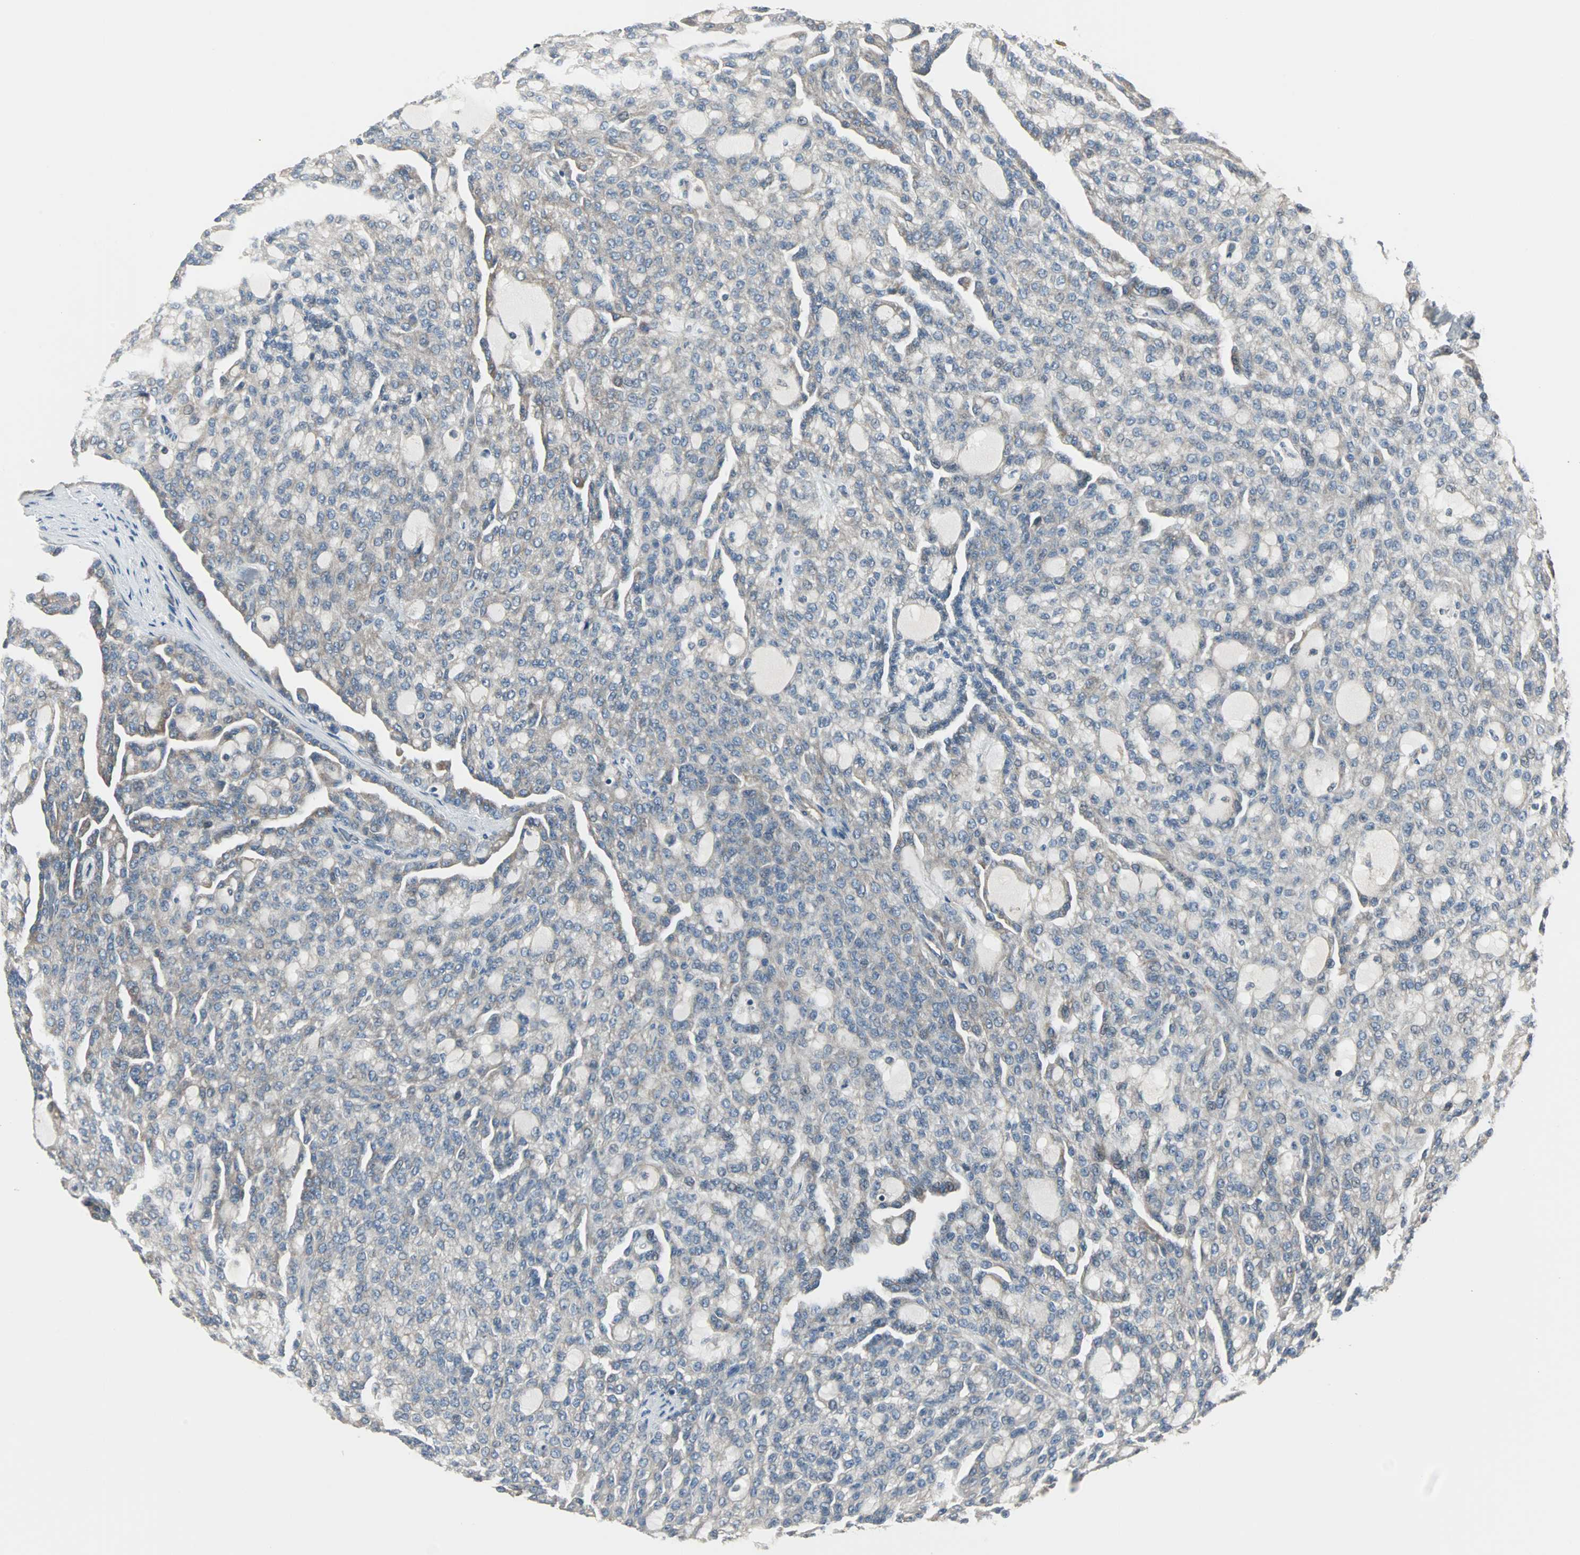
{"staining": {"intensity": "weak", "quantity": "25%-75%", "location": "cytoplasmic/membranous"}, "tissue": "renal cancer", "cell_type": "Tumor cells", "image_type": "cancer", "snomed": [{"axis": "morphology", "description": "Adenocarcinoma, NOS"}, {"axis": "topography", "description": "Kidney"}], "caption": "A histopathology image of human adenocarcinoma (renal) stained for a protein demonstrates weak cytoplasmic/membranous brown staining in tumor cells. (Stains: DAB in brown, nuclei in blue, Microscopy: brightfield microscopy at high magnification).", "gene": "CHP1", "patient": {"sex": "male", "age": 63}}